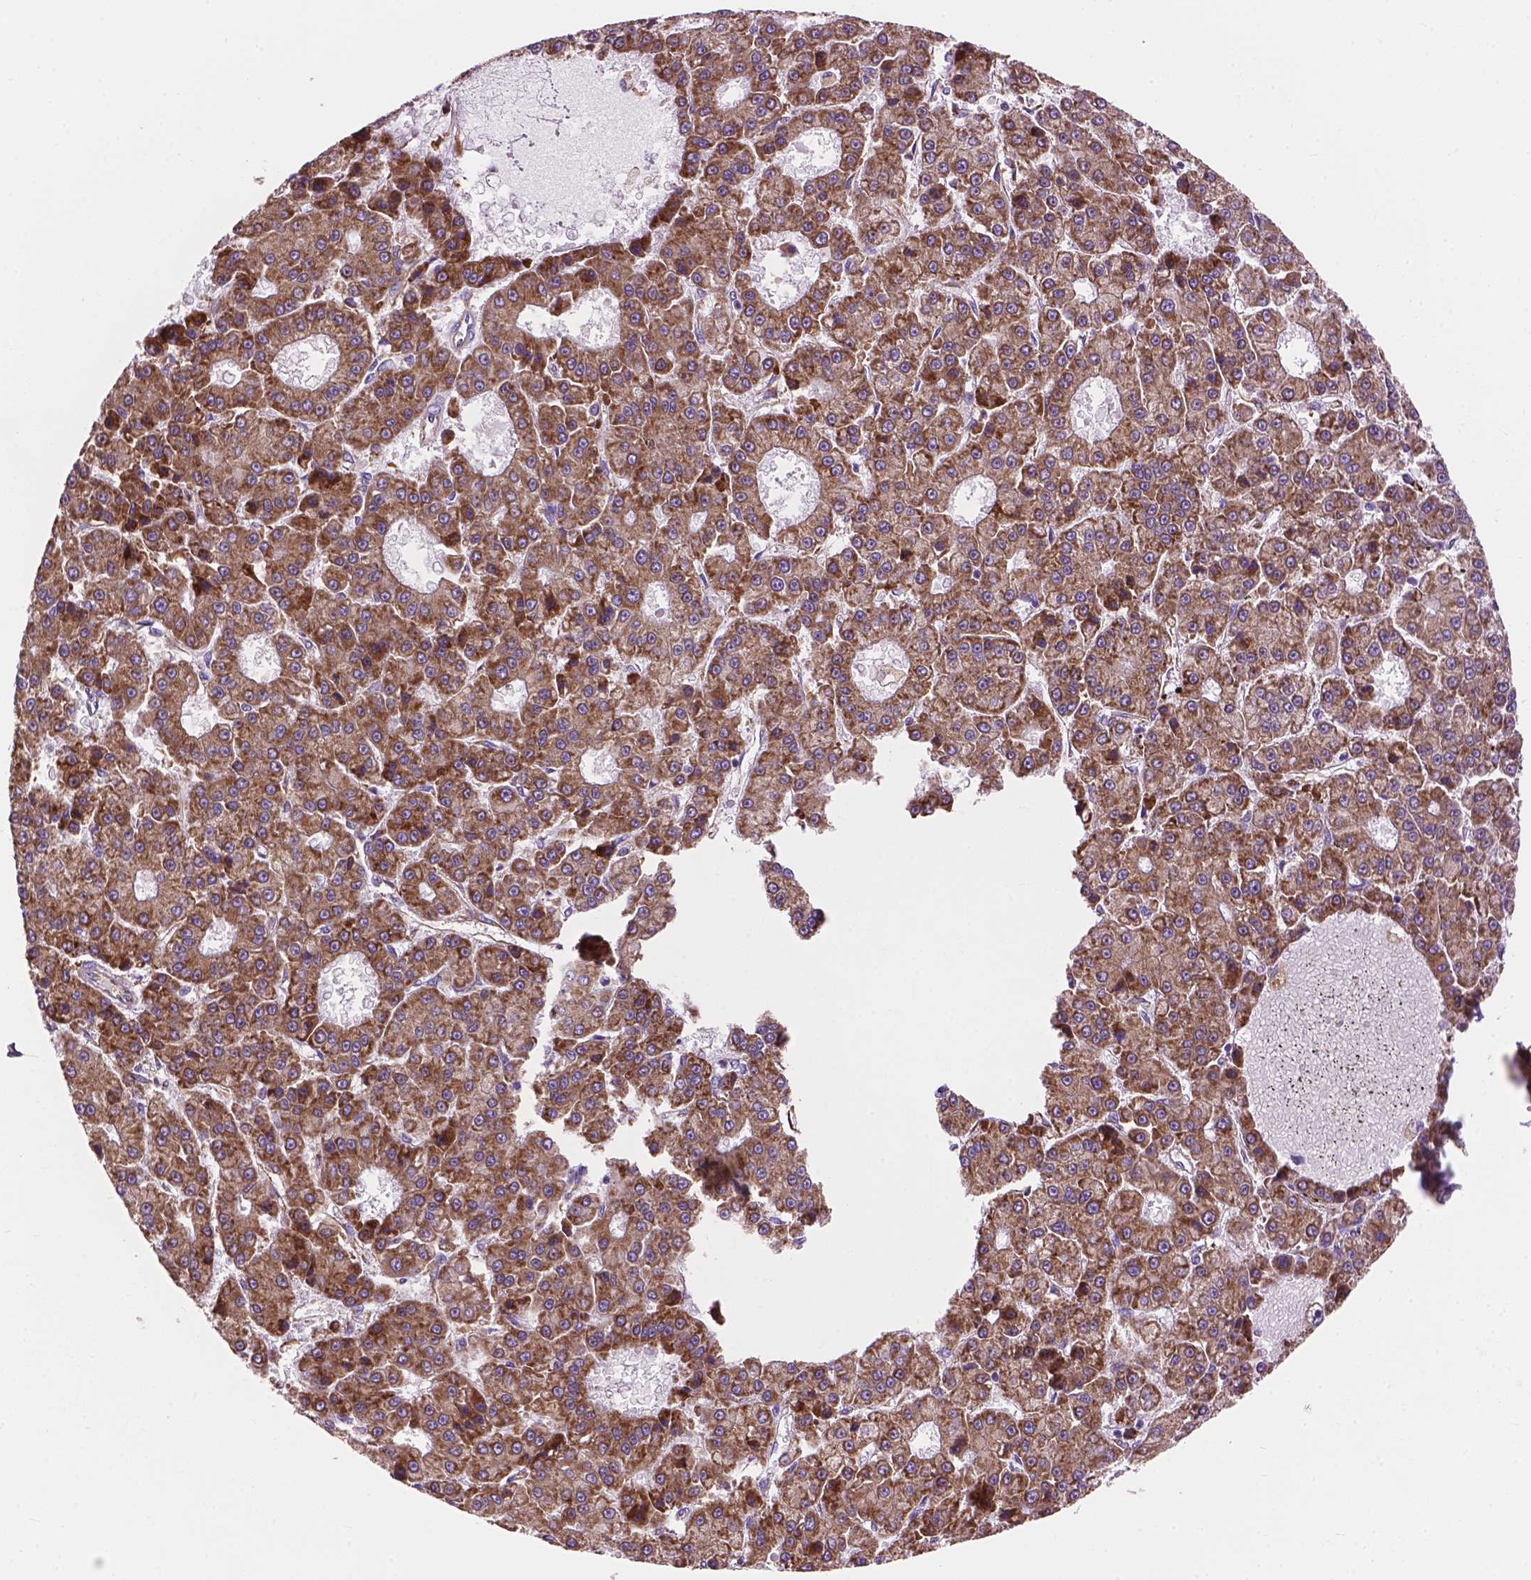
{"staining": {"intensity": "moderate", "quantity": ">75%", "location": "cytoplasmic/membranous"}, "tissue": "liver cancer", "cell_type": "Tumor cells", "image_type": "cancer", "snomed": [{"axis": "morphology", "description": "Carcinoma, Hepatocellular, NOS"}, {"axis": "topography", "description": "Liver"}], "caption": "Moderate cytoplasmic/membranous expression for a protein is present in approximately >75% of tumor cells of liver cancer using immunohistochemistry (IHC).", "gene": "RPL37A", "patient": {"sex": "male", "age": 70}}